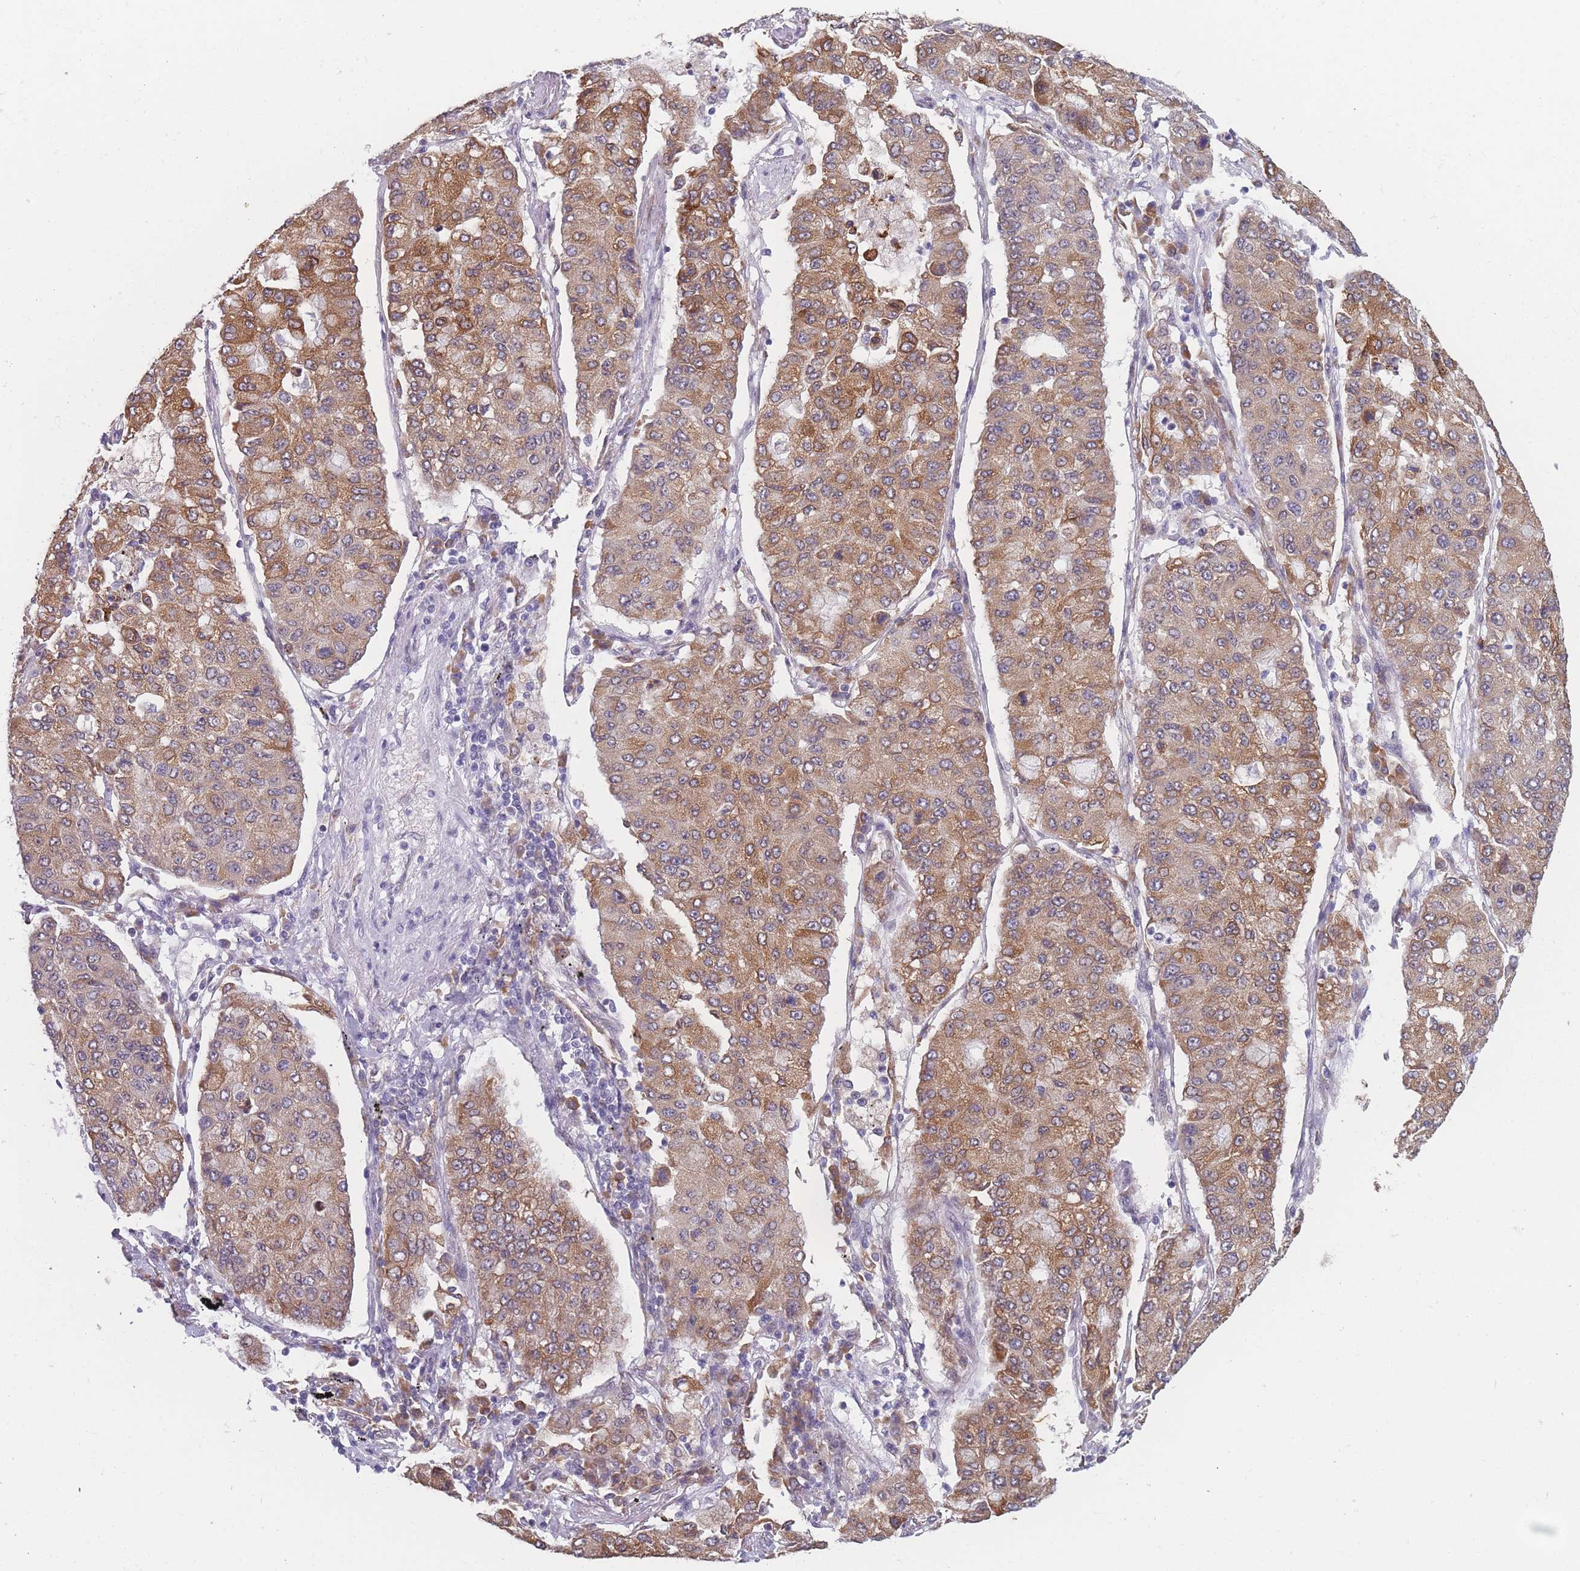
{"staining": {"intensity": "moderate", "quantity": ">75%", "location": "cytoplasmic/membranous"}, "tissue": "lung cancer", "cell_type": "Tumor cells", "image_type": "cancer", "snomed": [{"axis": "morphology", "description": "Squamous cell carcinoma, NOS"}, {"axis": "topography", "description": "Lung"}], "caption": "Brown immunohistochemical staining in human lung cancer (squamous cell carcinoma) demonstrates moderate cytoplasmic/membranous positivity in approximately >75% of tumor cells.", "gene": "TMED10", "patient": {"sex": "male", "age": 74}}